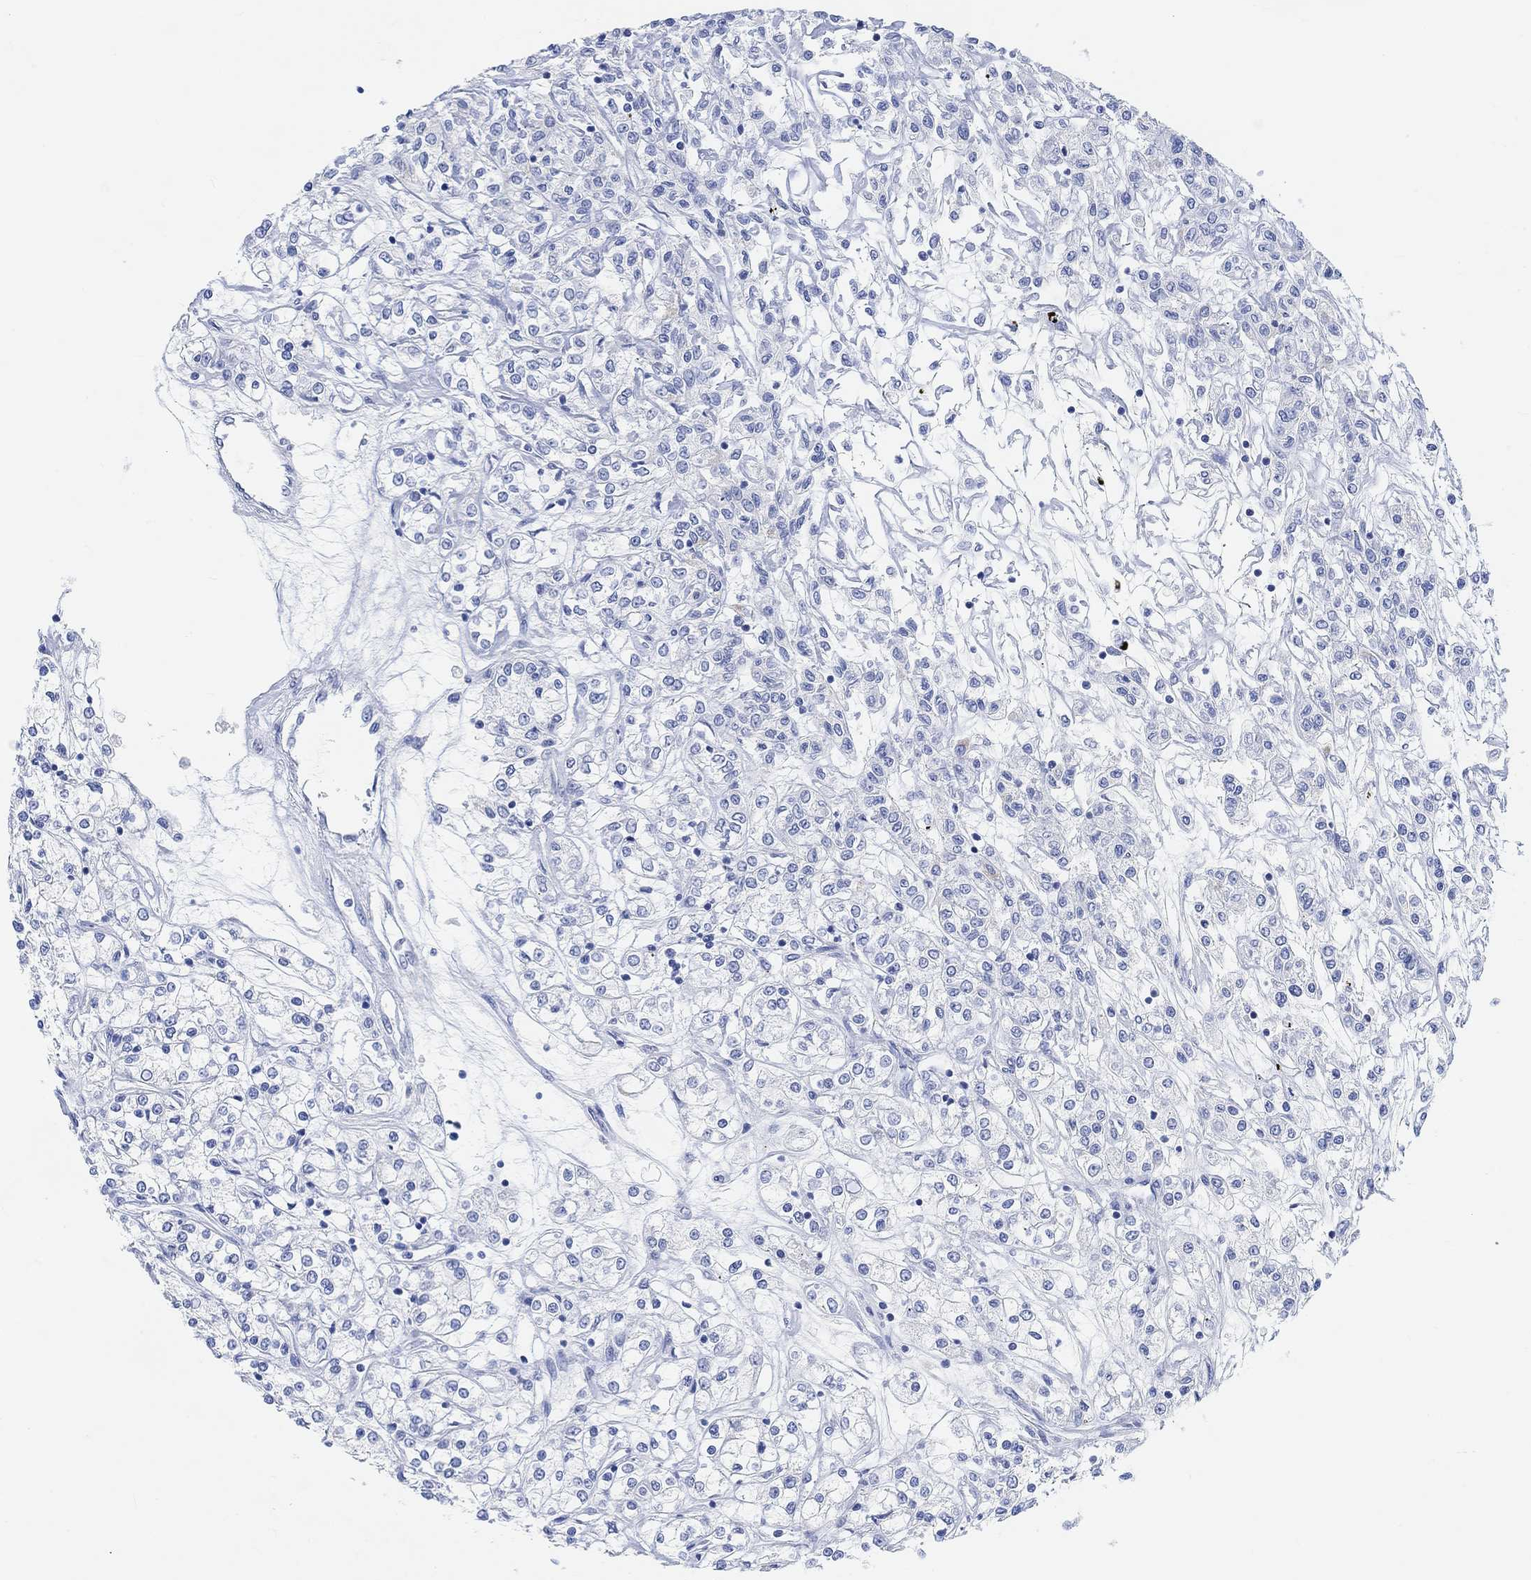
{"staining": {"intensity": "negative", "quantity": "none", "location": "none"}, "tissue": "renal cancer", "cell_type": "Tumor cells", "image_type": "cancer", "snomed": [{"axis": "morphology", "description": "Adenocarcinoma, NOS"}, {"axis": "topography", "description": "Kidney"}], "caption": "Tumor cells show no significant protein staining in renal cancer. (Immunohistochemistry (ihc), brightfield microscopy, high magnification).", "gene": "ENO4", "patient": {"sex": "female", "age": 59}}